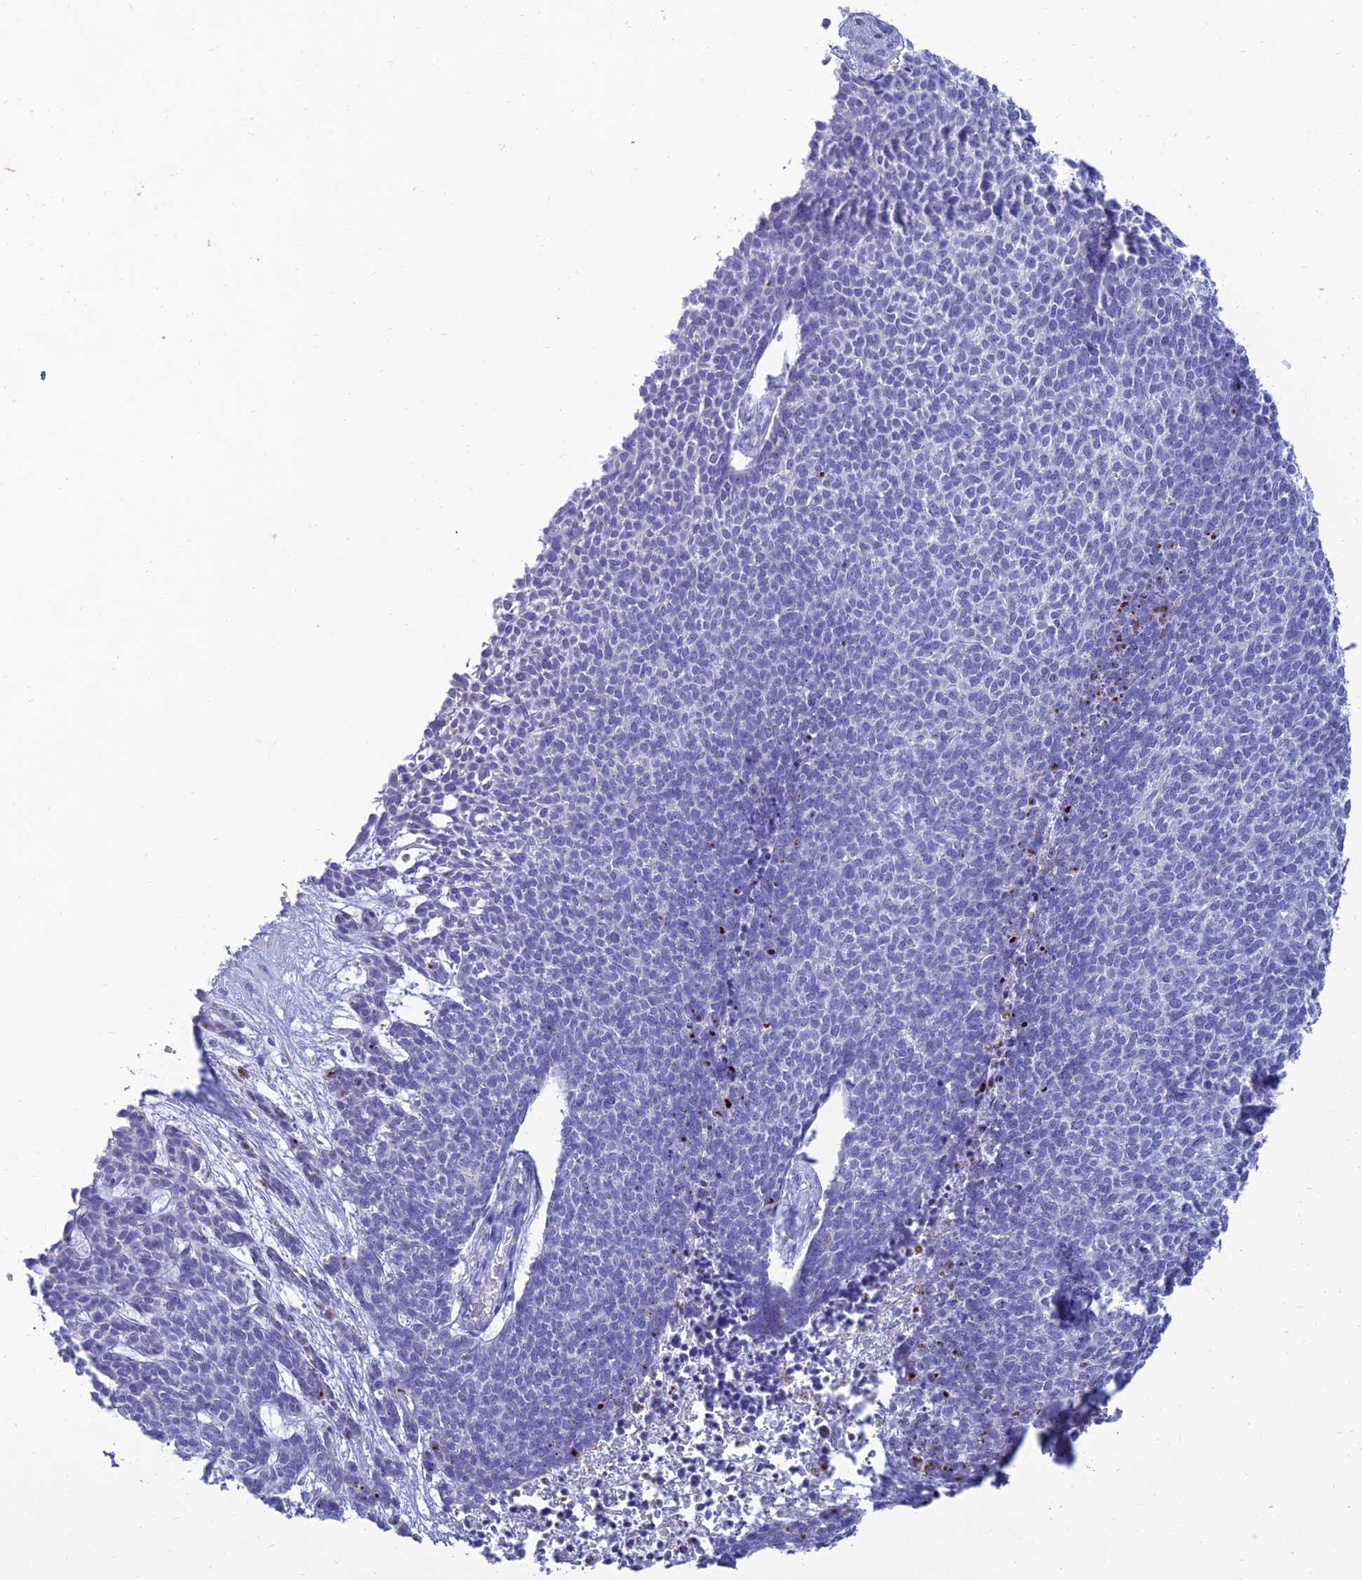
{"staining": {"intensity": "negative", "quantity": "none", "location": "none"}, "tissue": "skin cancer", "cell_type": "Tumor cells", "image_type": "cancer", "snomed": [{"axis": "morphology", "description": "Basal cell carcinoma"}, {"axis": "topography", "description": "Skin"}], "caption": "A high-resolution image shows IHC staining of skin basal cell carcinoma, which displays no significant positivity in tumor cells.", "gene": "MAL2", "patient": {"sex": "female", "age": 84}}